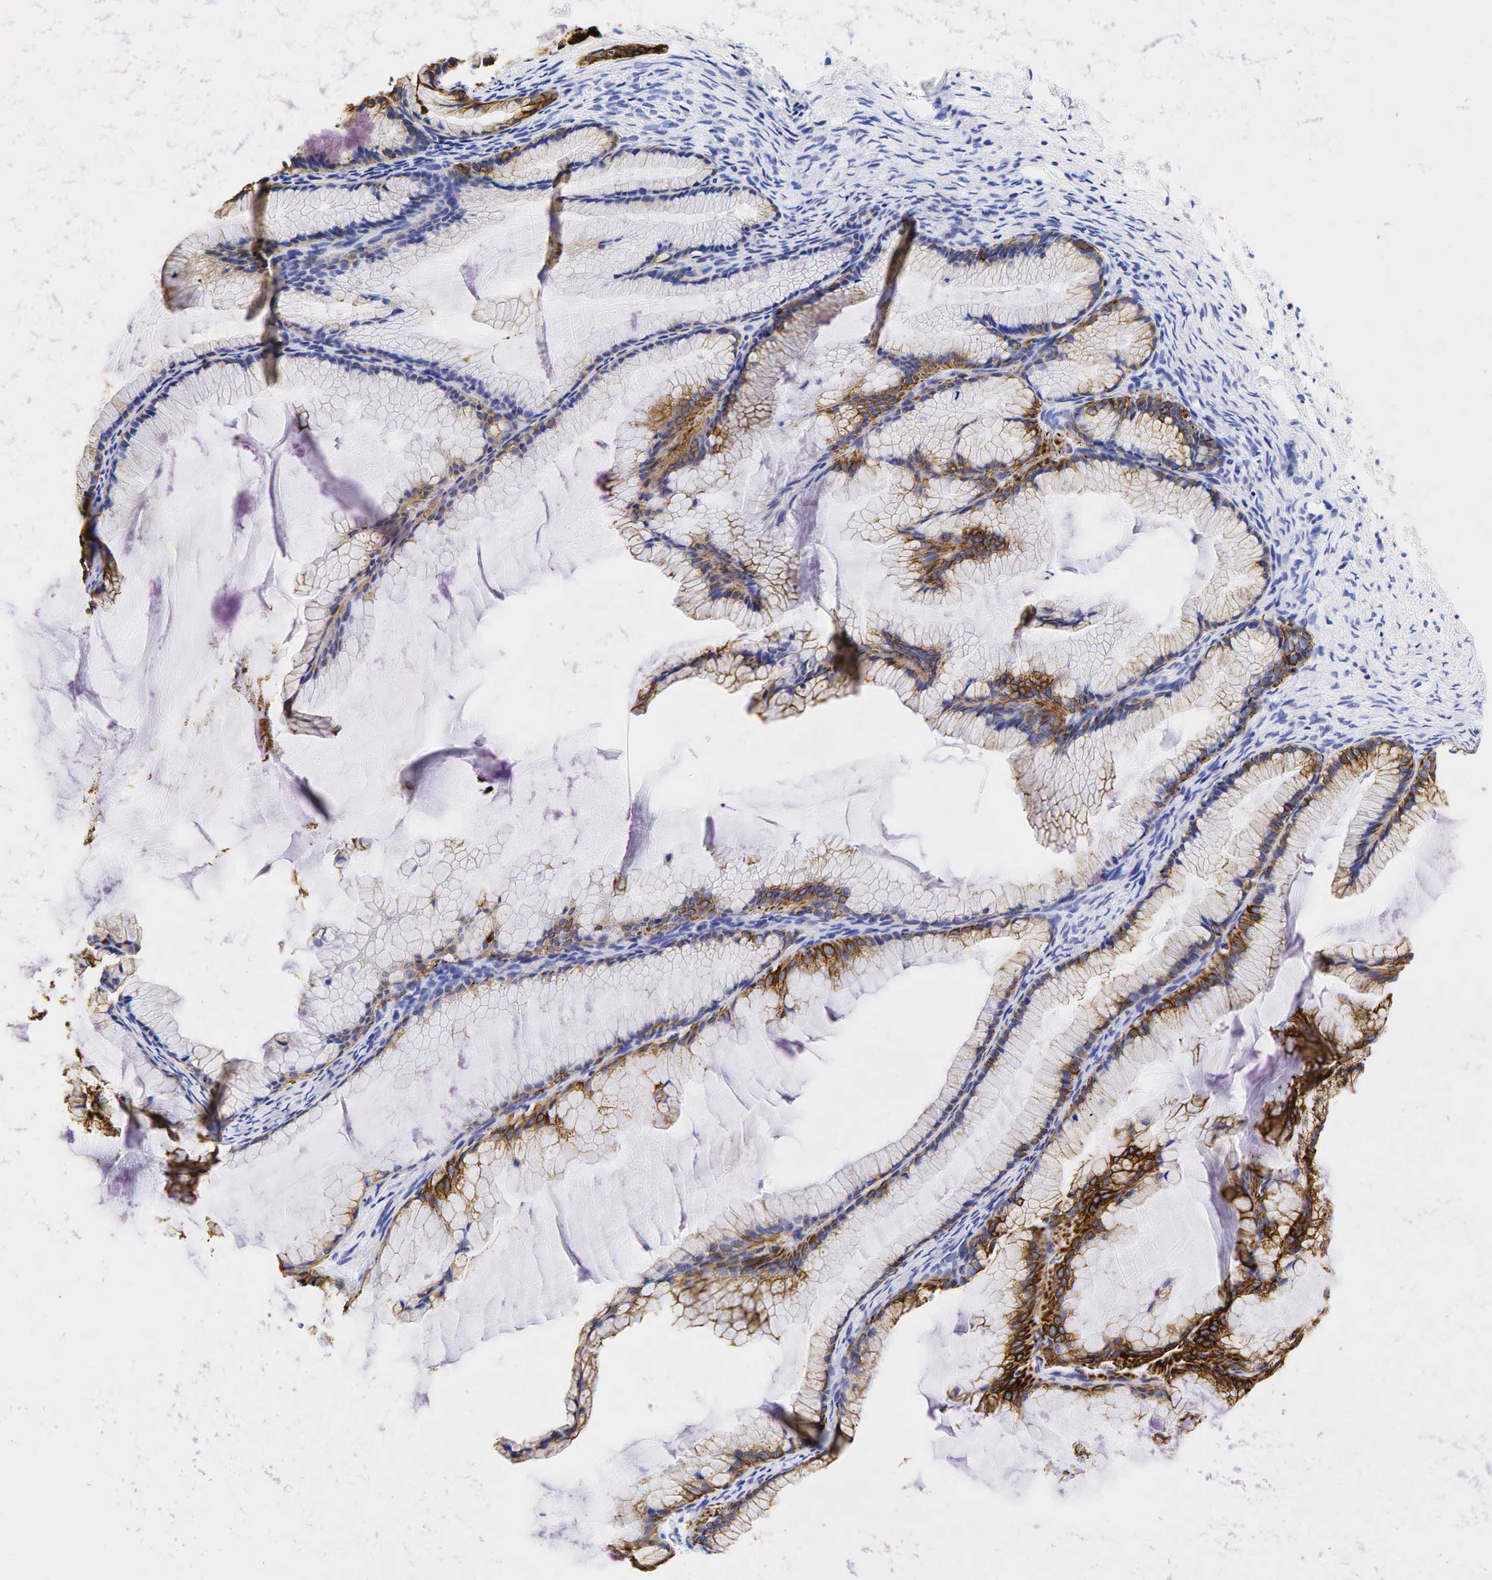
{"staining": {"intensity": "strong", "quantity": ">75%", "location": "cytoplasmic/membranous"}, "tissue": "ovarian cancer", "cell_type": "Tumor cells", "image_type": "cancer", "snomed": [{"axis": "morphology", "description": "Cystadenocarcinoma, mucinous, NOS"}, {"axis": "topography", "description": "Ovary"}], "caption": "Immunohistochemistry (IHC) (DAB) staining of human ovarian mucinous cystadenocarcinoma reveals strong cytoplasmic/membranous protein positivity in about >75% of tumor cells.", "gene": "KRT19", "patient": {"sex": "female", "age": 41}}